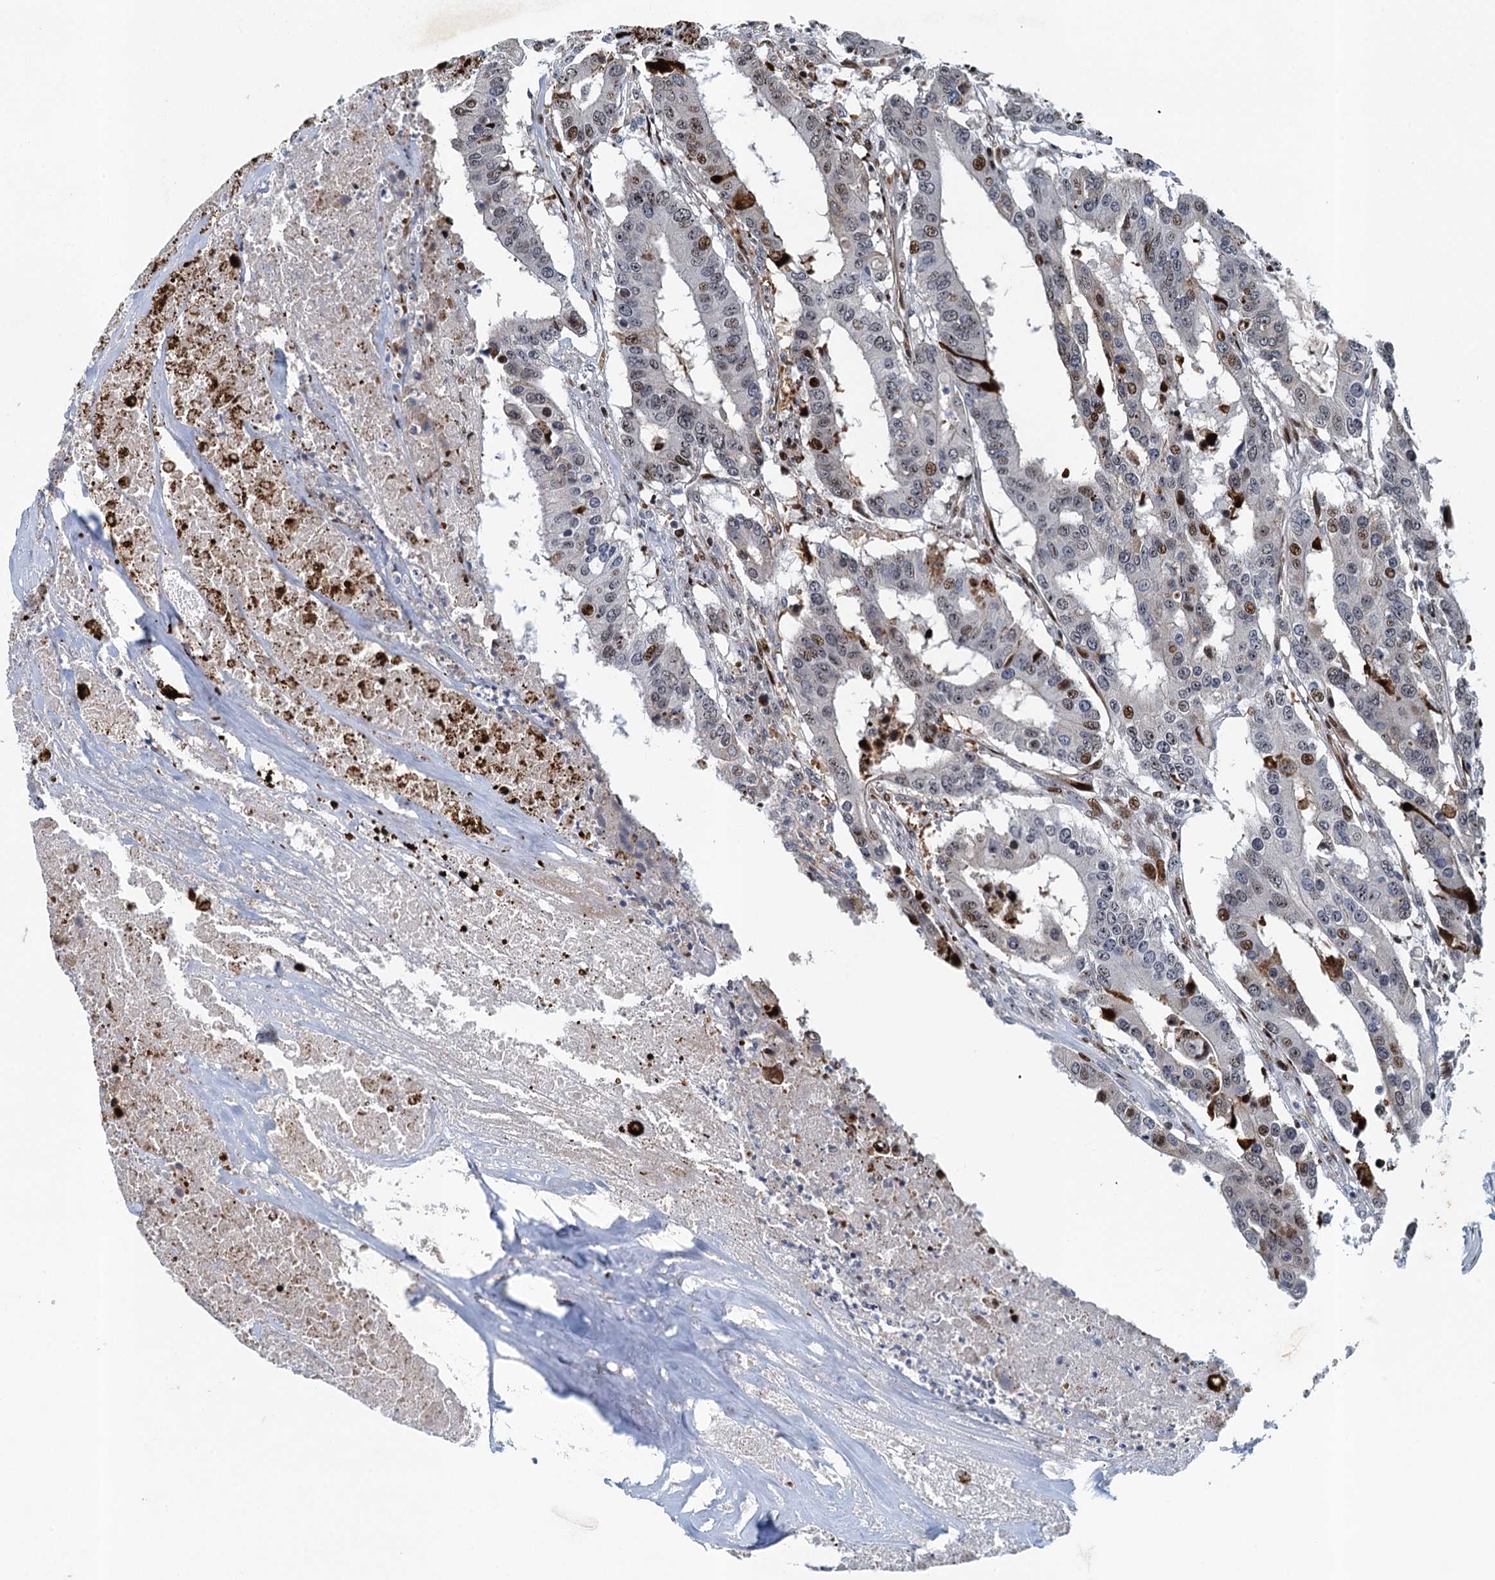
{"staining": {"intensity": "moderate", "quantity": "<25%", "location": "nuclear"}, "tissue": "colorectal cancer", "cell_type": "Tumor cells", "image_type": "cancer", "snomed": [{"axis": "morphology", "description": "Adenocarcinoma, NOS"}, {"axis": "topography", "description": "Colon"}], "caption": "This image reveals colorectal cancer (adenocarcinoma) stained with IHC to label a protein in brown. The nuclear of tumor cells show moderate positivity for the protein. Nuclei are counter-stained blue.", "gene": "ANKRD13D", "patient": {"sex": "male", "age": 77}}